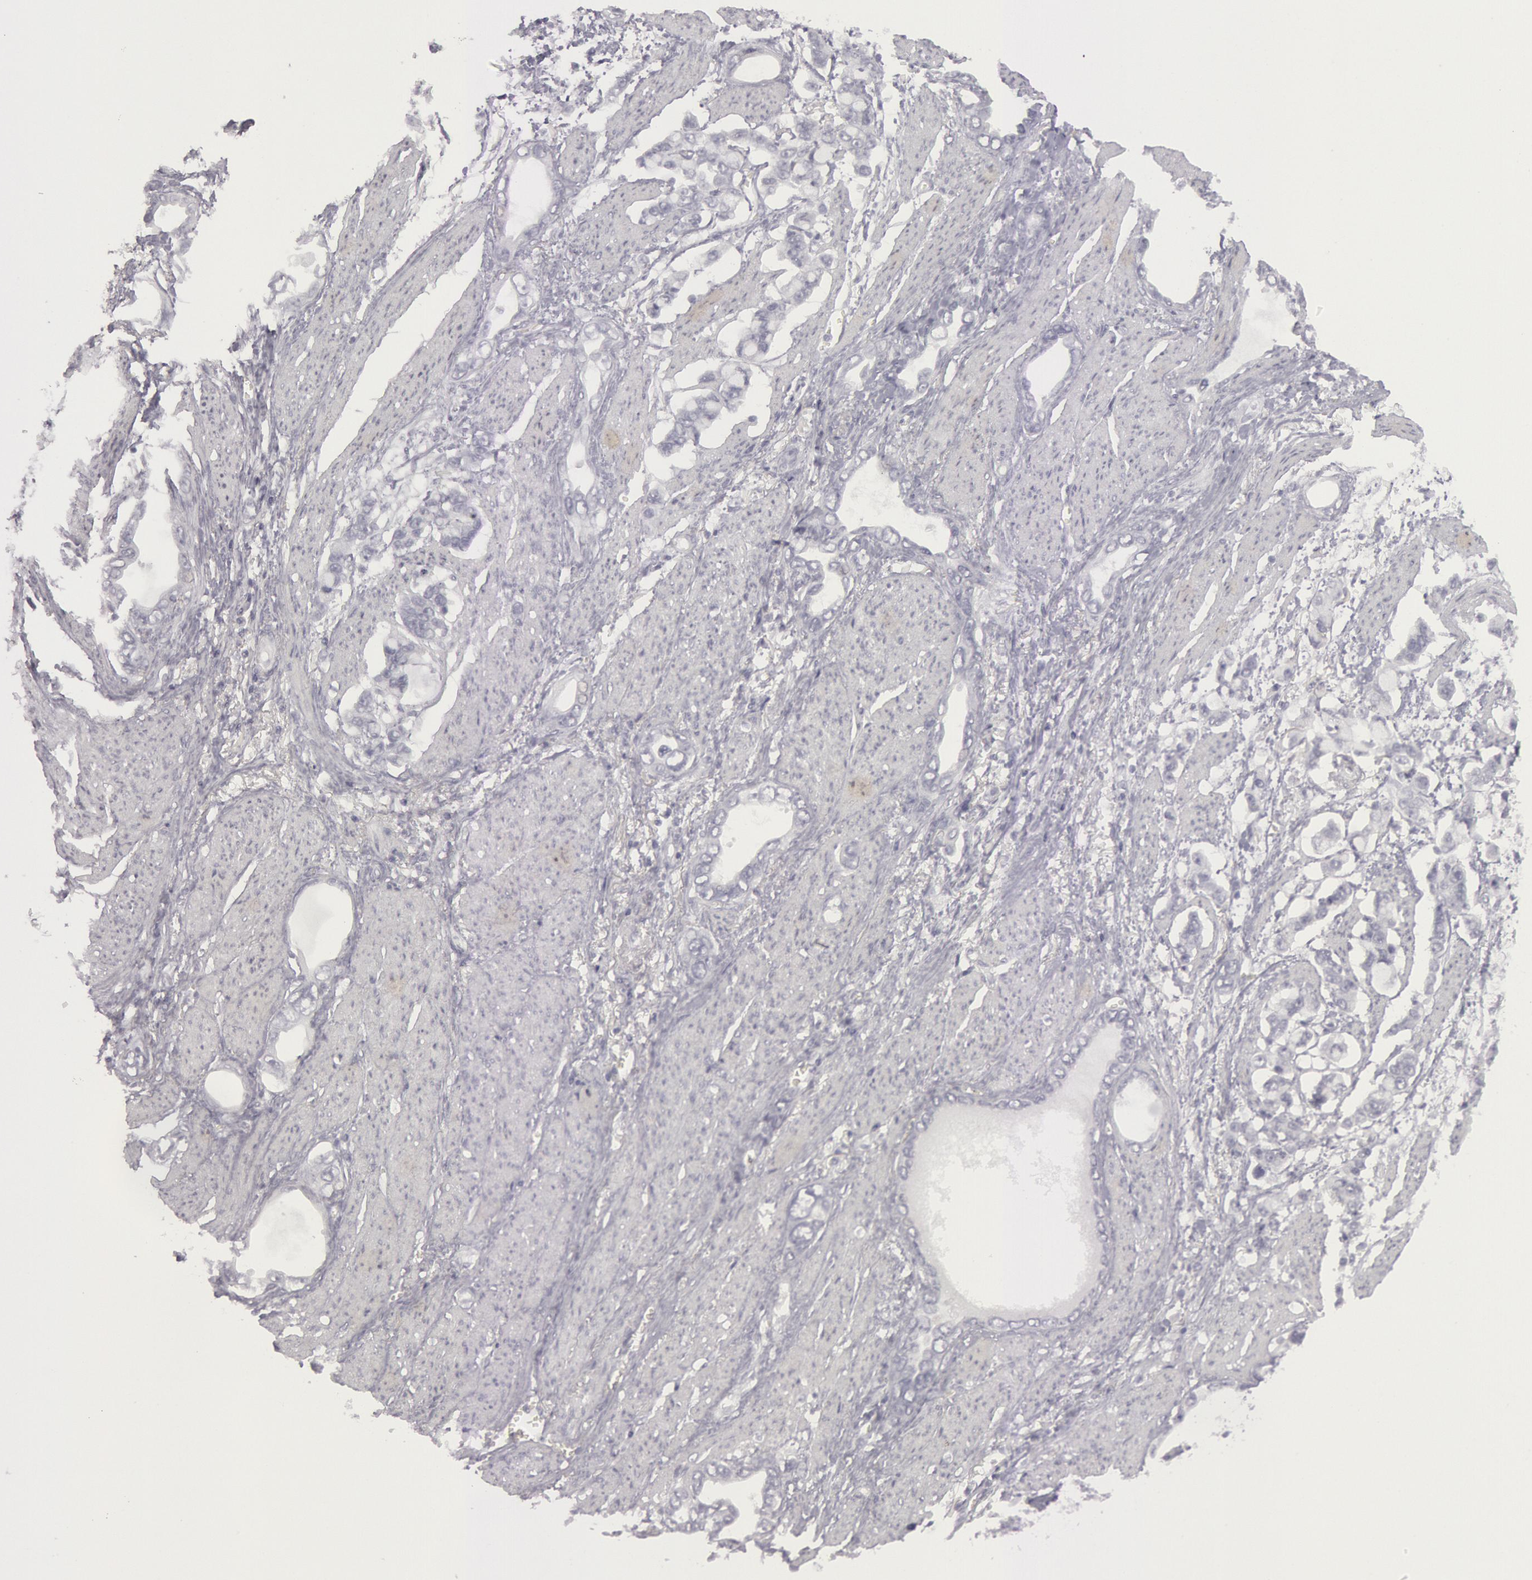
{"staining": {"intensity": "negative", "quantity": "none", "location": "none"}, "tissue": "stomach cancer", "cell_type": "Tumor cells", "image_type": "cancer", "snomed": [{"axis": "morphology", "description": "Adenocarcinoma, NOS"}, {"axis": "topography", "description": "Stomach"}], "caption": "Stomach cancer was stained to show a protein in brown. There is no significant expression in tumor cells.", "gene": "KRT16", "patient": {"sex": "male", "age": 78}}